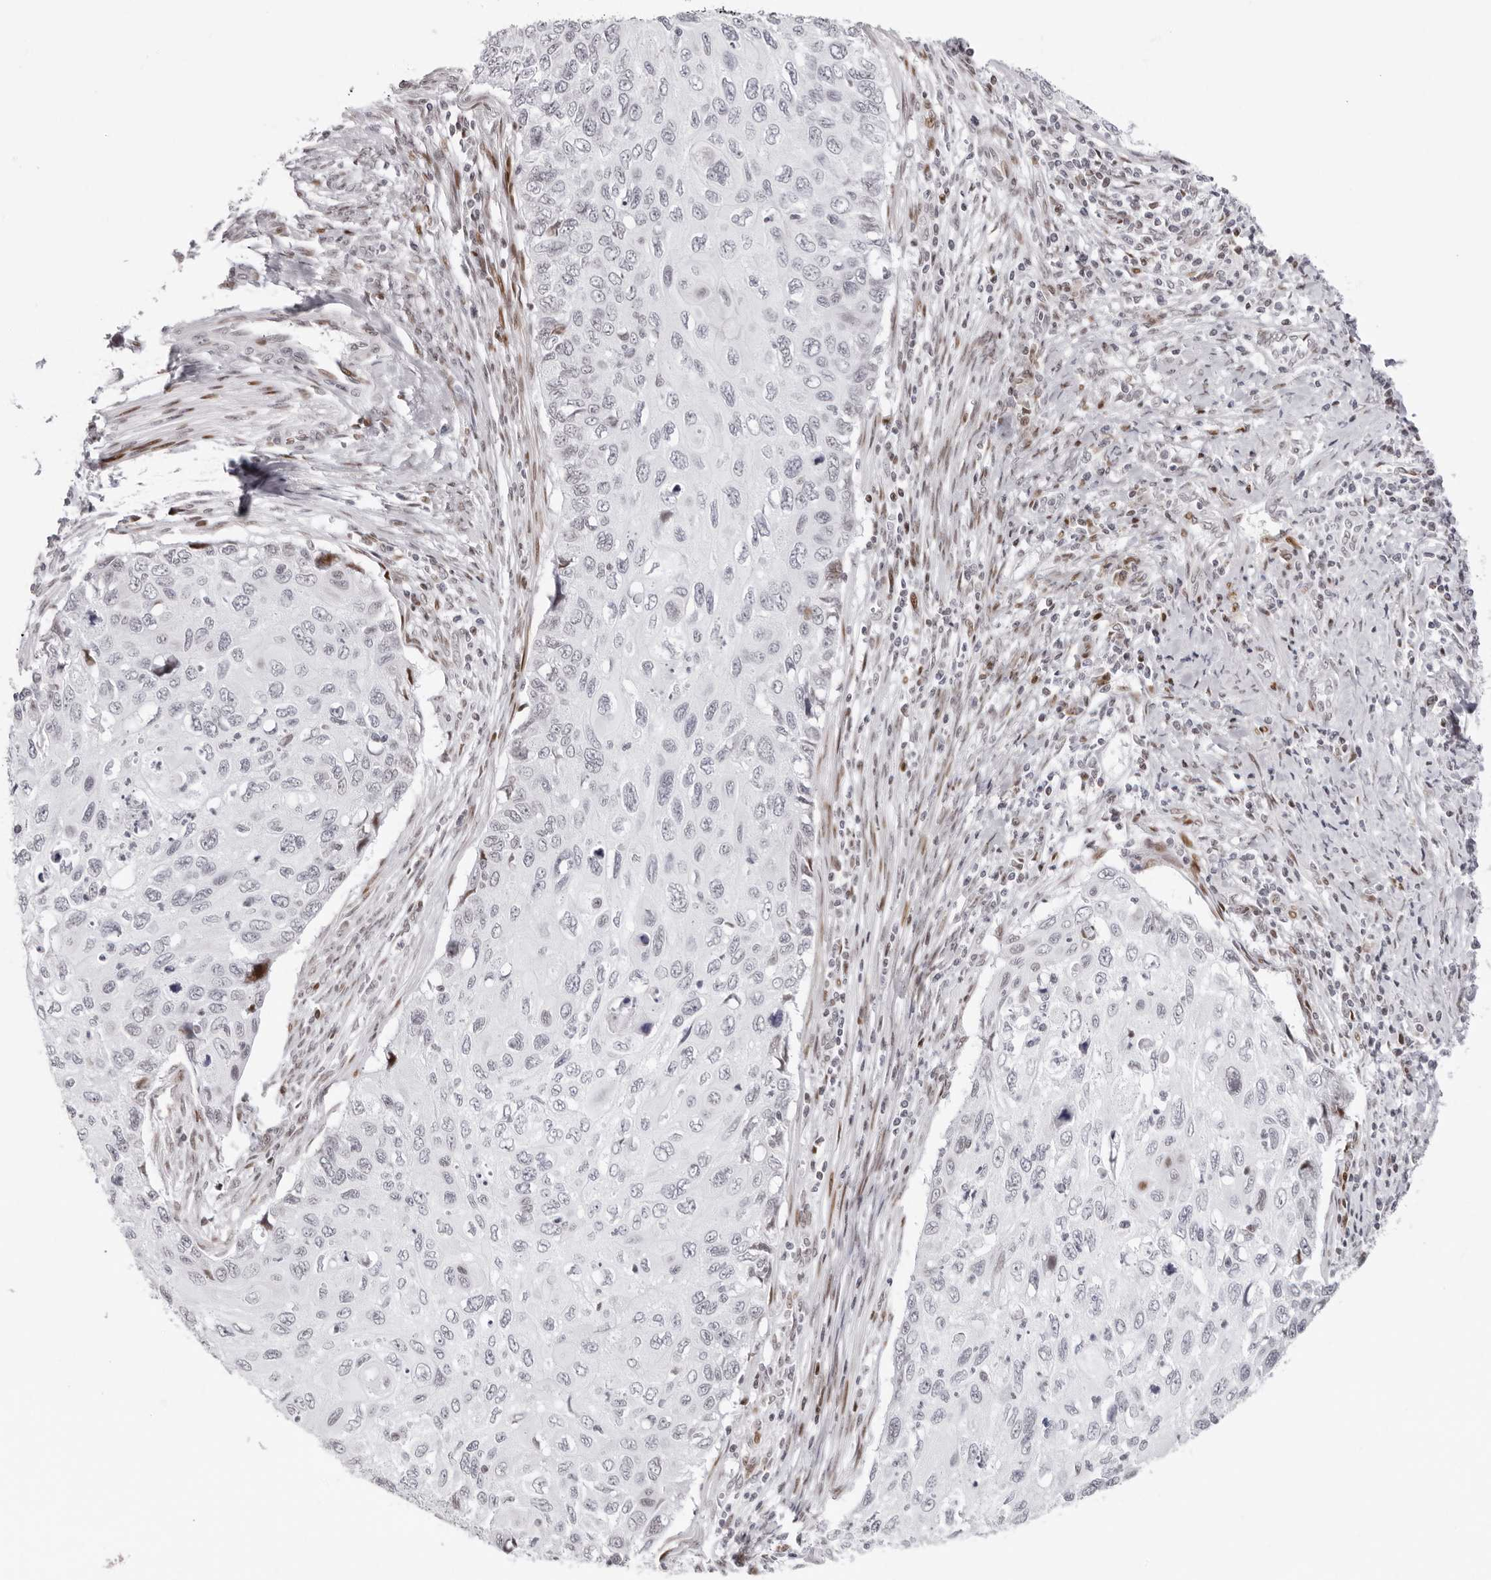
{"staining": {"intensity": "negative", "quantity": "none", "location": "none"}, "tissue": "cervical cancer", "cell_type": "Tumor cells", "image_type": "cancer", "snomed": [{"axis": "morphology", "description": "Squamous cell carcinoma, NOS"}, {"axis": "topography", "description": "Cervix"}], "caption": "The IHC micrograph has no significant positivity in tumor cells of cervical cancer (squamous cell carcinoma) tissue.", "gene": "NTPCR", "patient": {"sex": "female", "age": 70}}